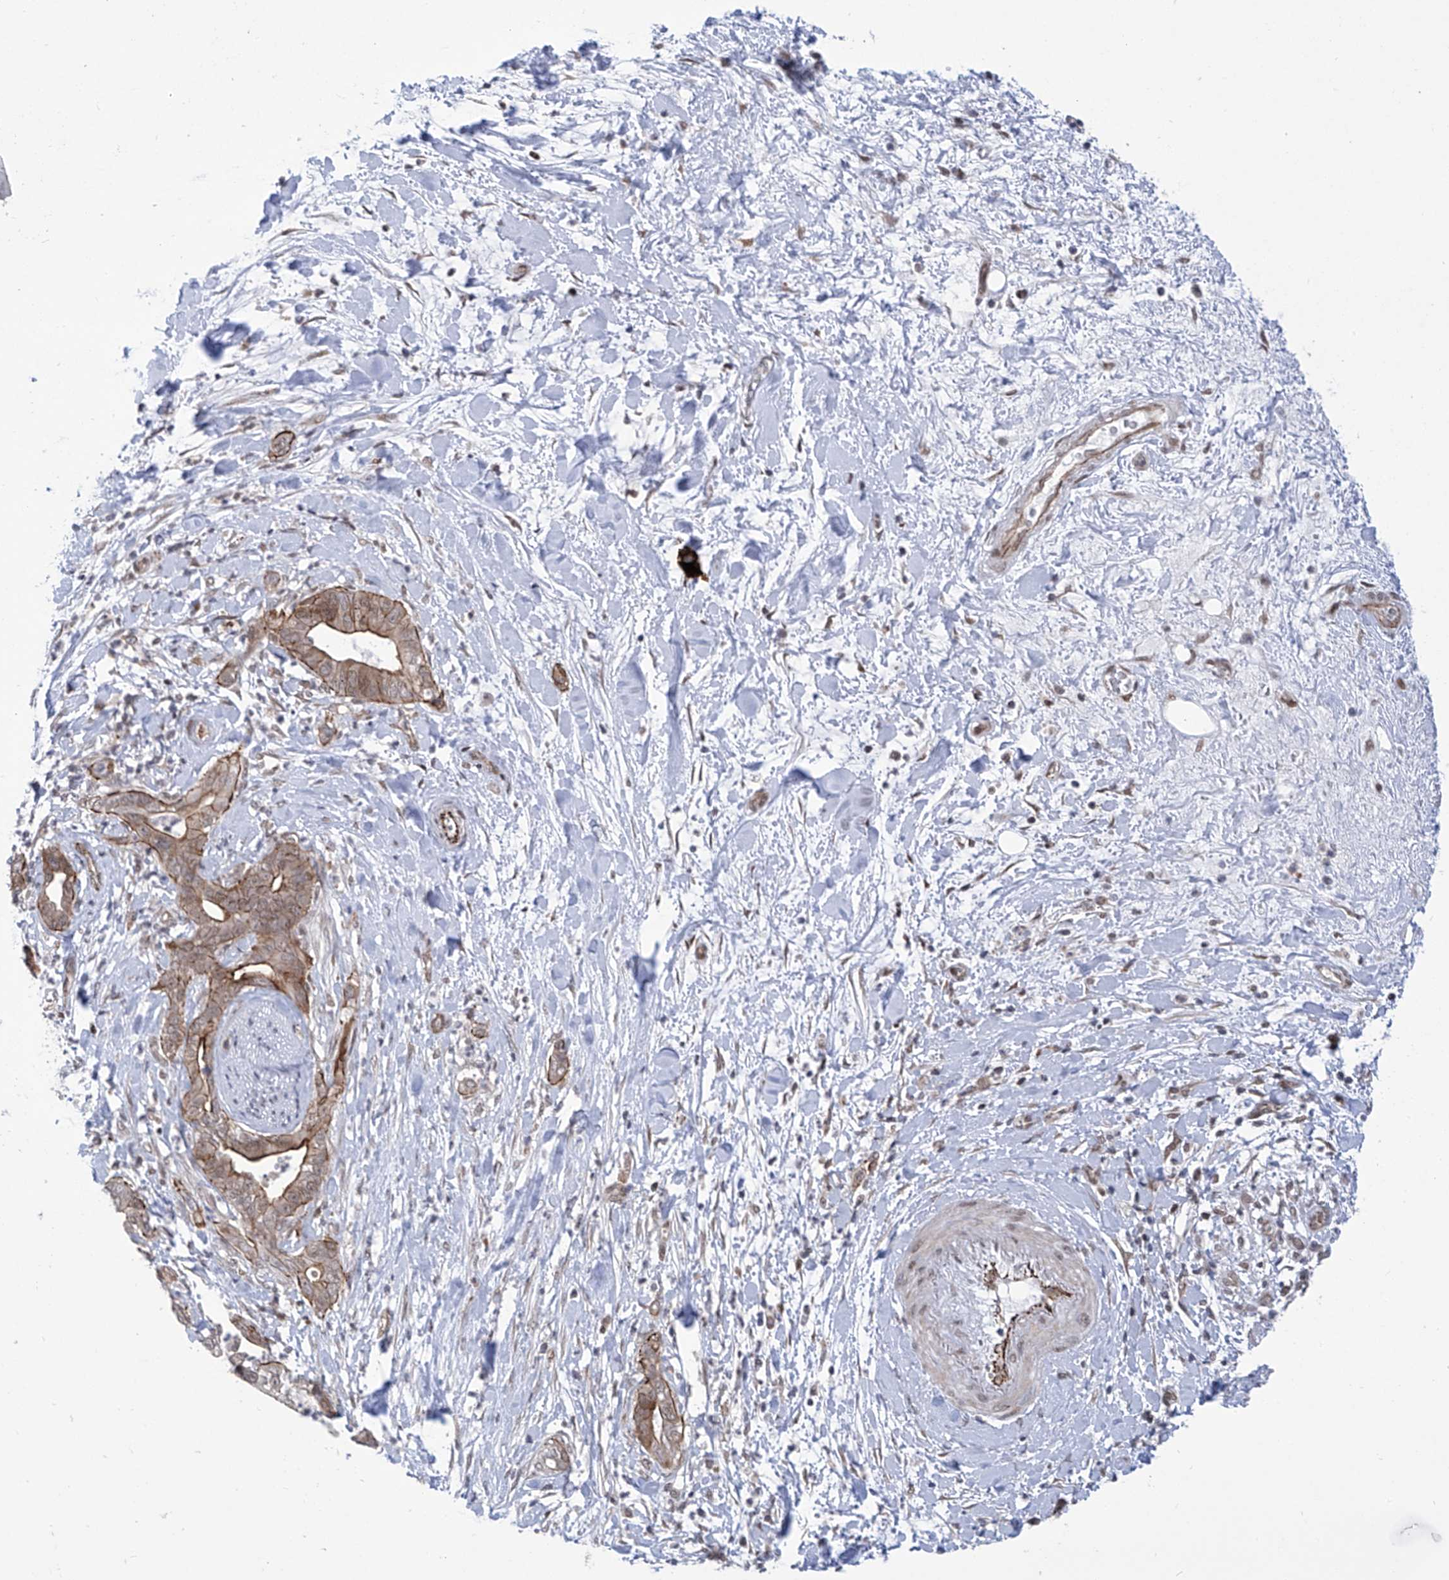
{"staining": {"intensity": "moderate", "quantity": ">75%", "location": "cytoplasmic/membranous"}, "tissue": "pancreatic cancer", "cell_type": "Tumor cells", "image_type": "cancer", "snomed": [{"axis": "morphology", "description": "Adenocarcinoma, NOS"}, {"axis": "topography", "description": "Pancreas"}], "caption": "Brown immunohistochemical staining in human pancreatic adenocarcinoma reveals moderate cytoplasmic/membranous positivity in approximately >75% of tumor cells.", "gene": "CEP290", "patient": {"sex": "female", "age": 78}}